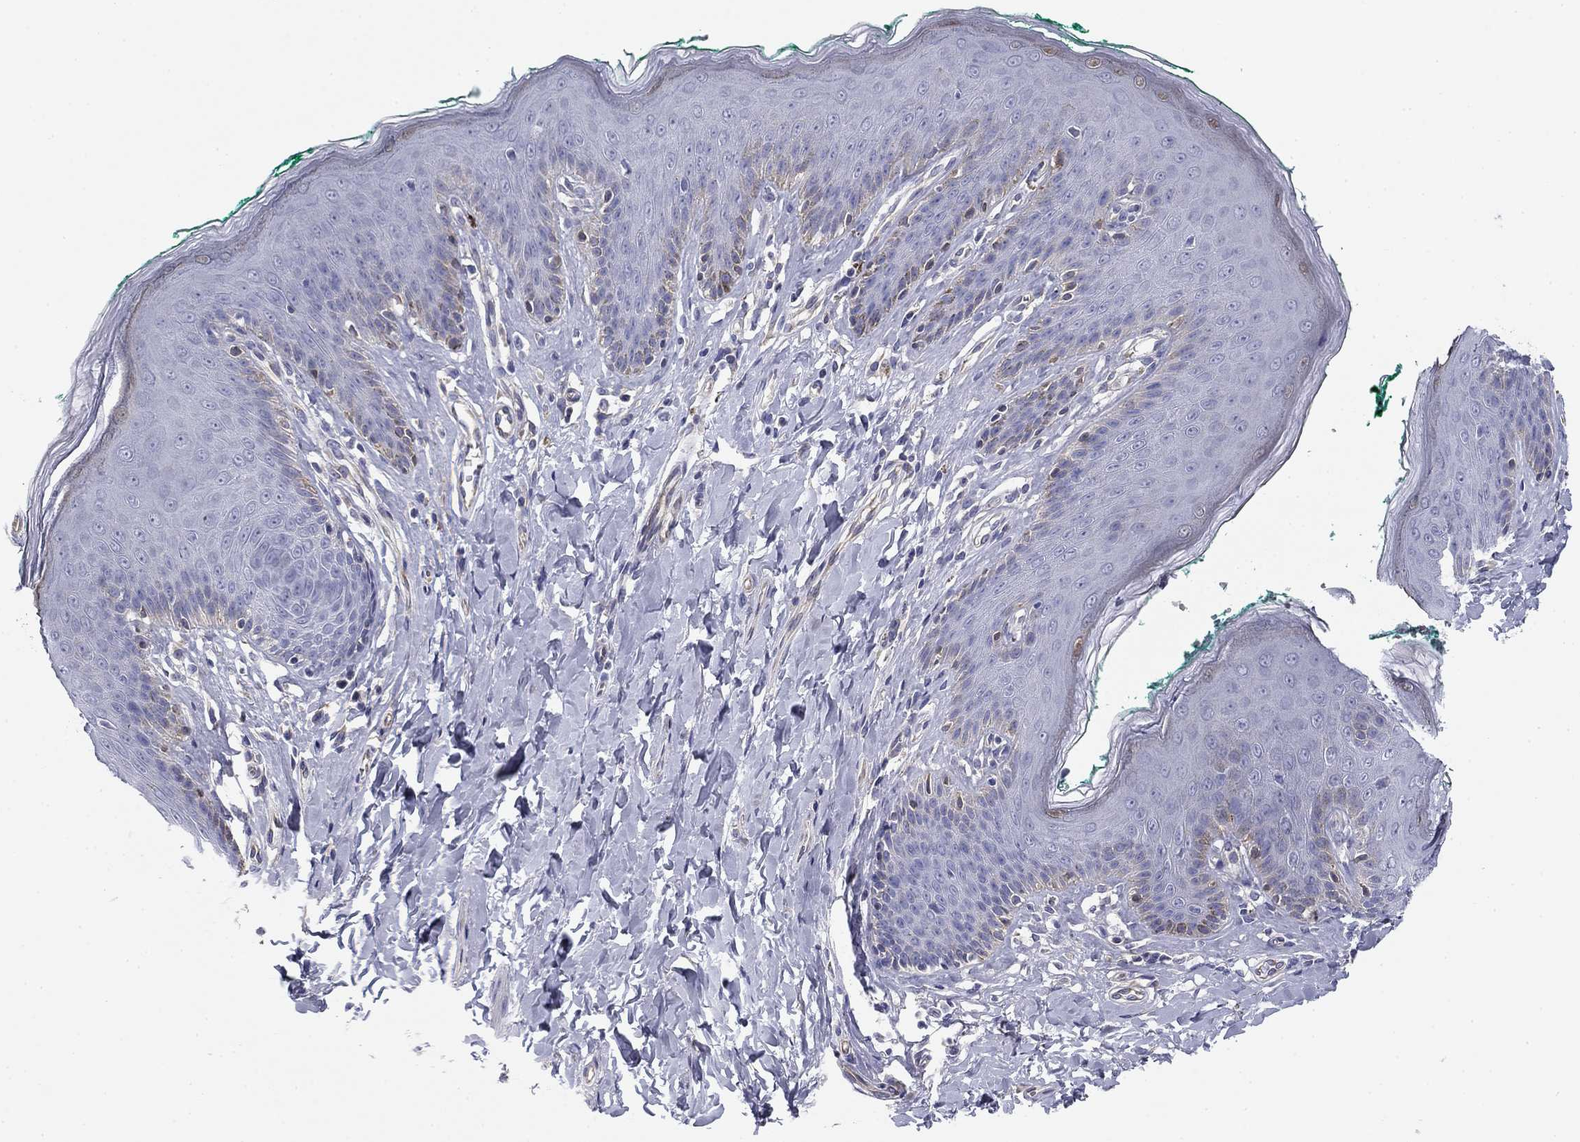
{"staining": {"intensity": "moderate", "quantity": "<25%", "location": "cytoplasmic/membranous"}, "tissue": "skin", "cell_type": "Epidermal cells", "image_type": "normal", "snomed": [{"axis": "morphology", "description": "Normal tissue, NOS"}, {"axis": "topography", "description": "Vulva"}], "caption": "Normal skin shows moderate cytoplasmic/membranous staining in approximately <25% of epidermal cells.", "gene": "SEPTIN3", "patient": {"sex": "female", "age": 66}}